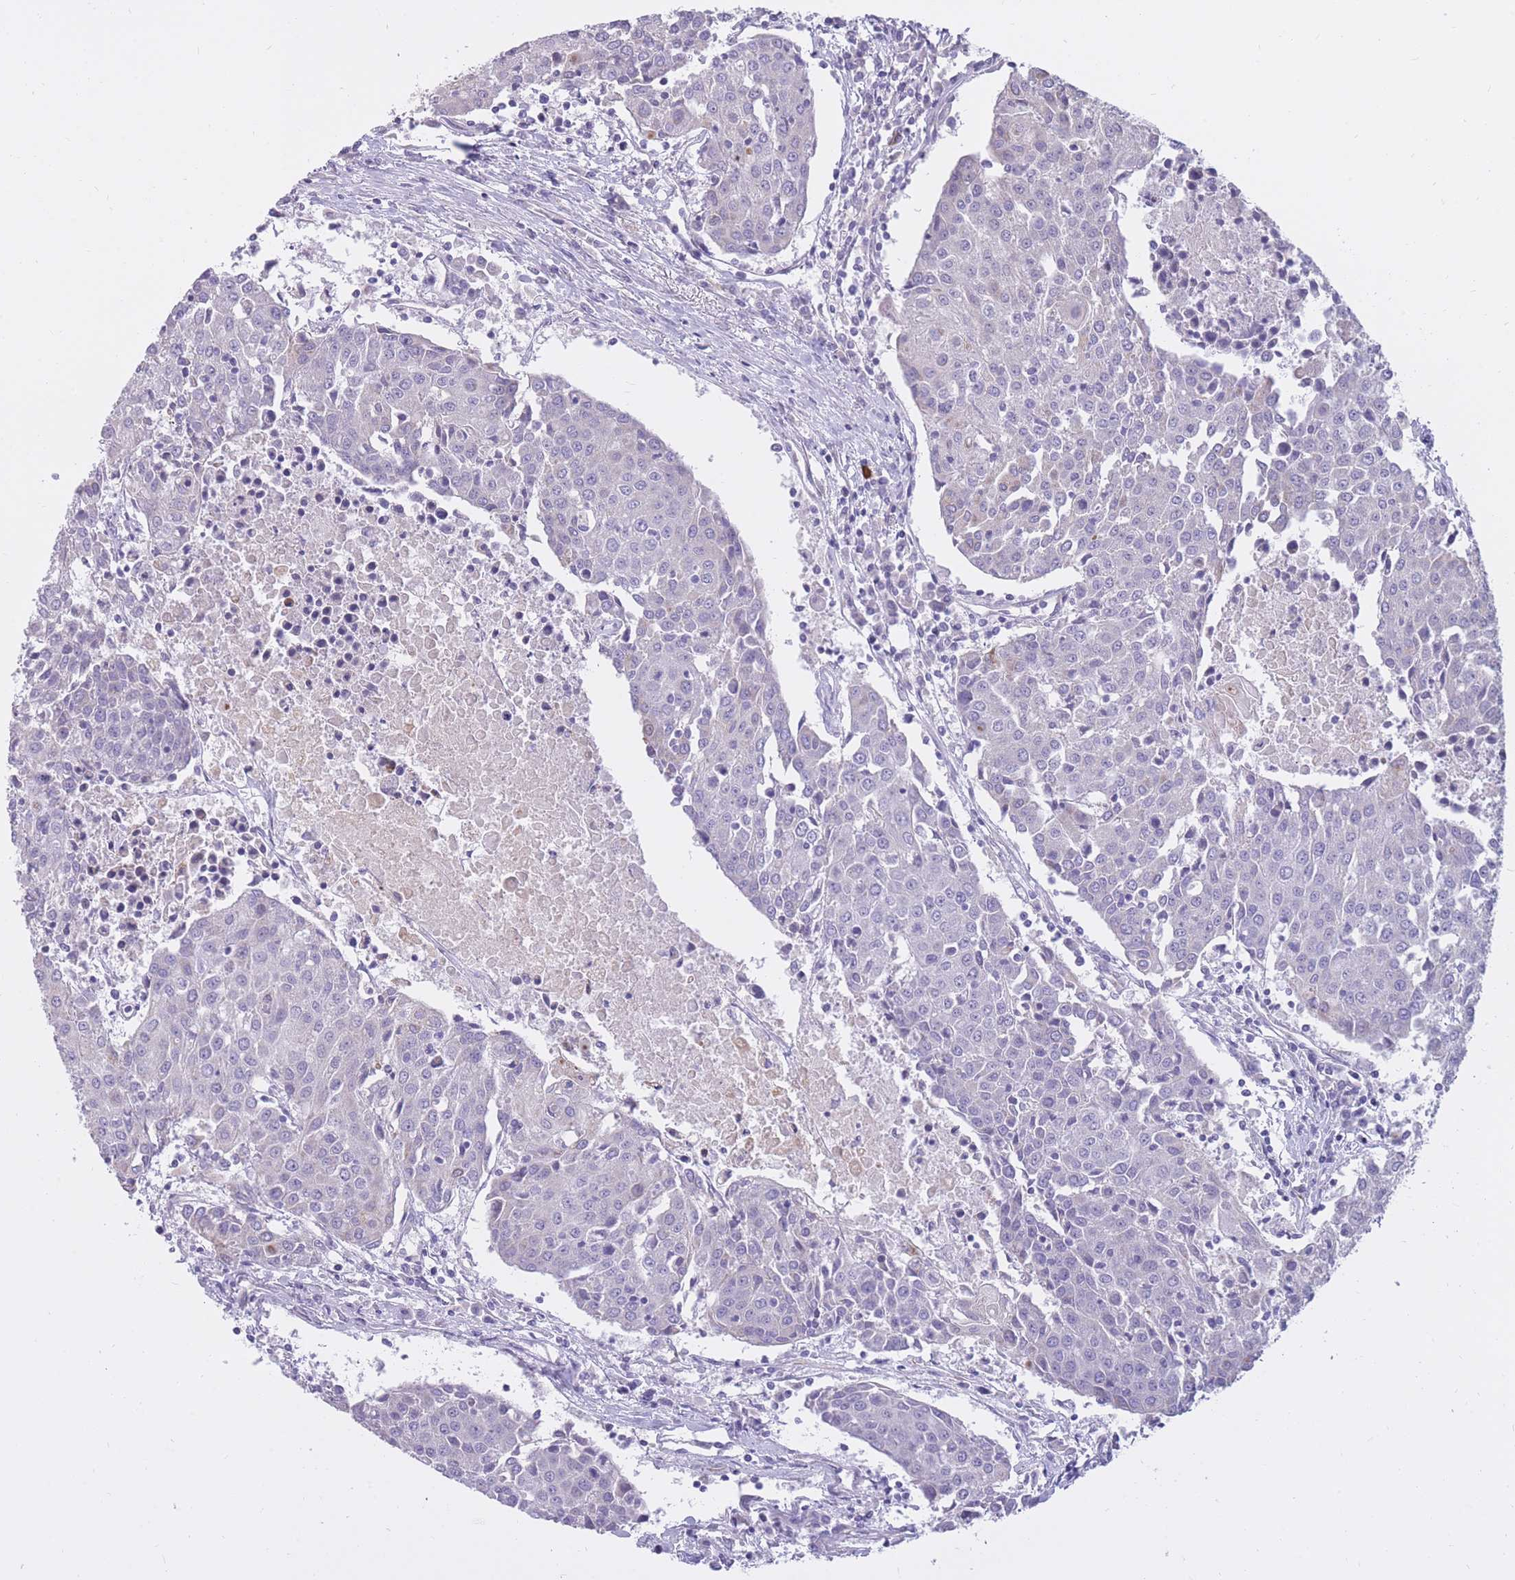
{"staining": {"intensity": "negative", "quantity": "none", "location": "none"}, "tissue": "urothelial cancer", "cell_type": "Tumor cells", "image_type": "cancer", "snomed": [{"axis": "morphology", "description": "Urothelial carcinoma, High grade"}, {"axis": "topography", "description": "Urinary bladder"}], "caption": "Tumor cells are negative for brown protein staining in urothelial cancer. (IHC, brightfield microscopy, high magnification).", "gene": "RNF170", "patient": {"sex": "female", "age": 85}}